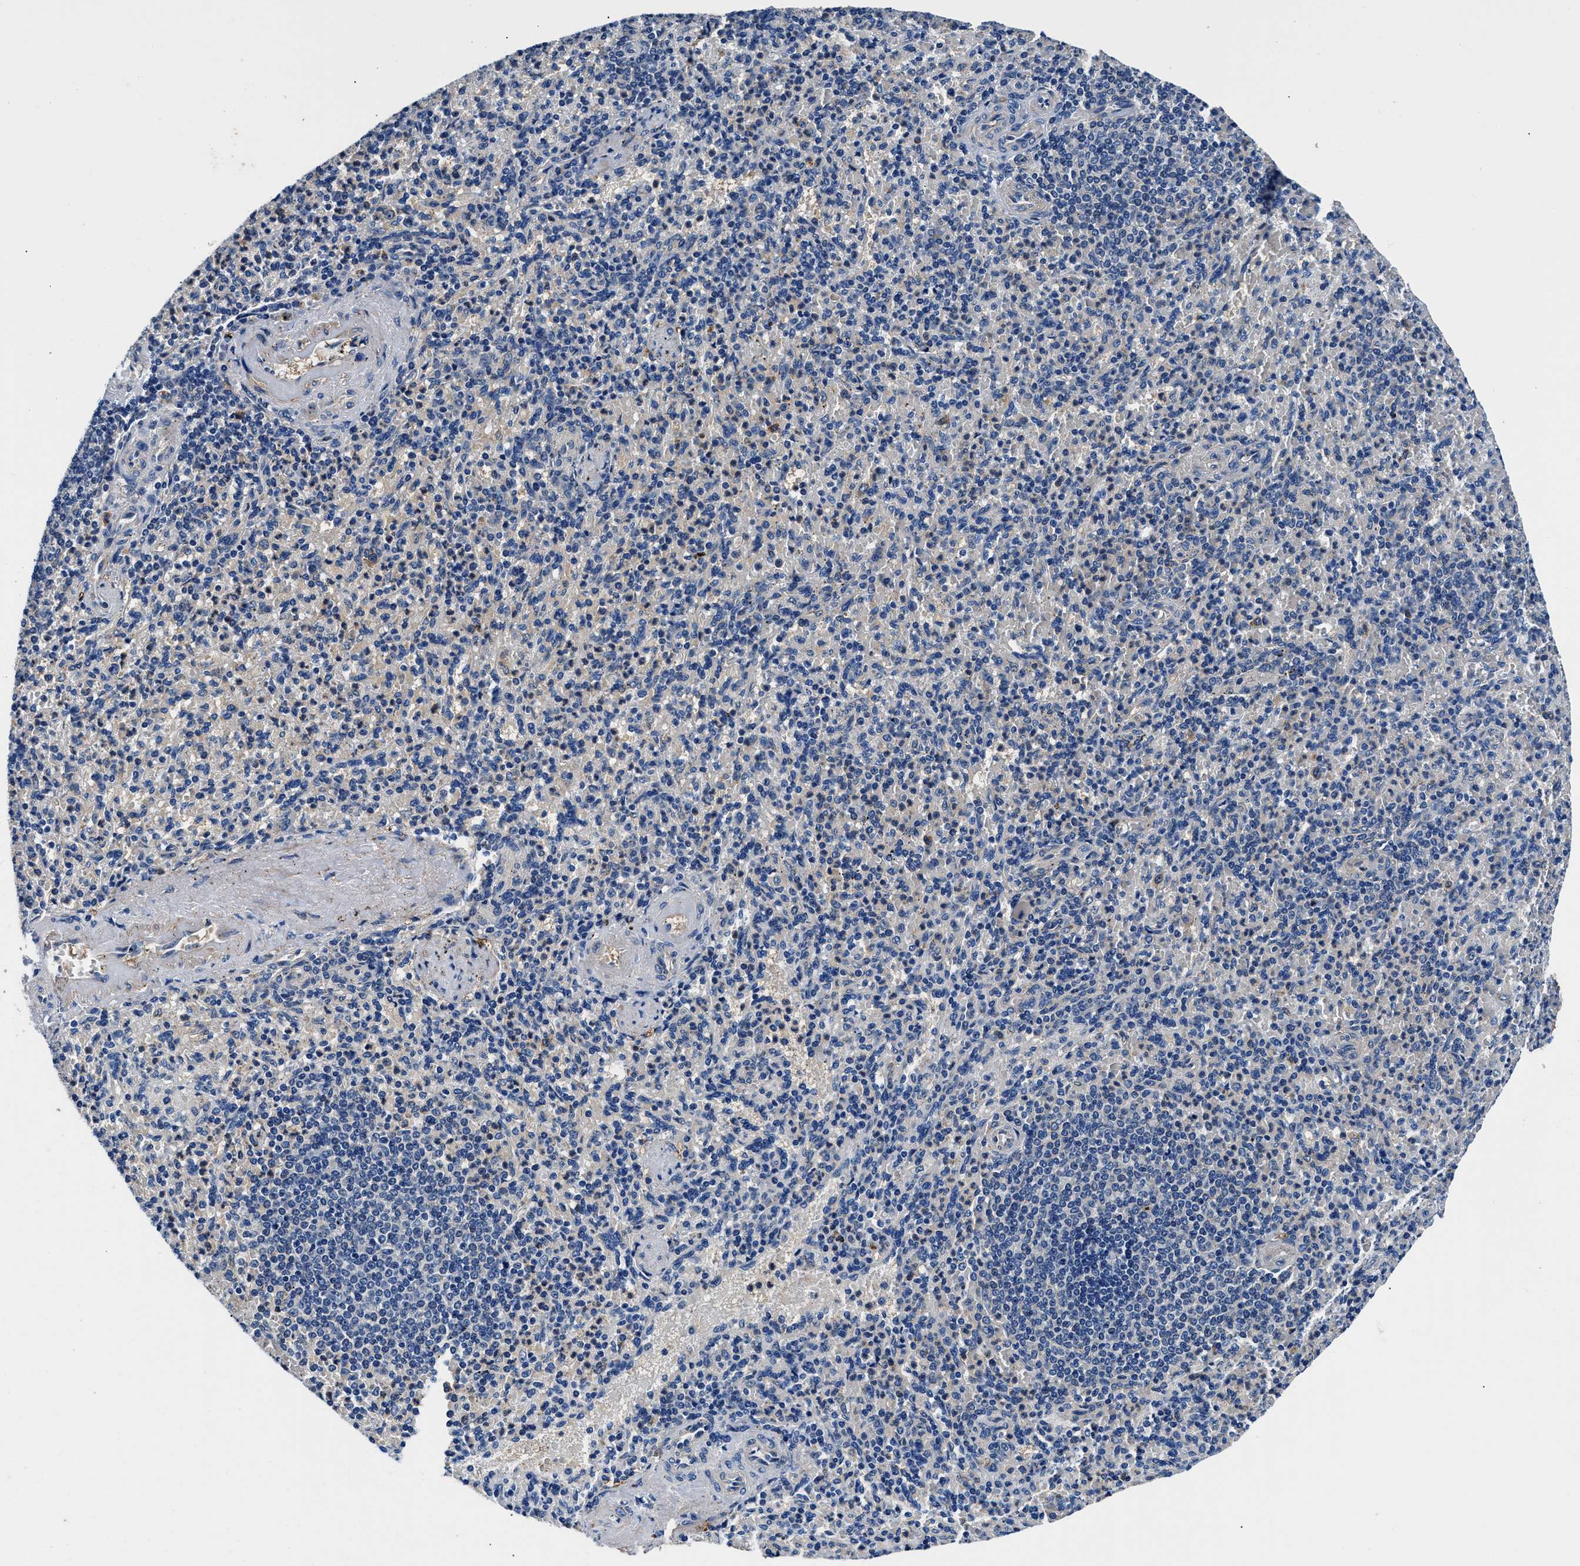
{"staining": {"intensity": "negative", "quantity": "none", "location": "none"}, "tissue": "spleen", "cell_type": "Cells in red pulp", "image_type": "normal", "snomed": [{"axis": "morphology", "description": "Normal tissue, NOS"}, {"axis": "topography", "description": "Spleen"}], "caption": "A micrograph of spleen stained for a protein shows no brown staining in cells in red pulp. (Stains: DAB IHC with hematoxylin counter stain, Microscopy: brightfield microscopy at high magnification).", "gene": "NEU1", "patient": {"sex": "female", "age": 74}}